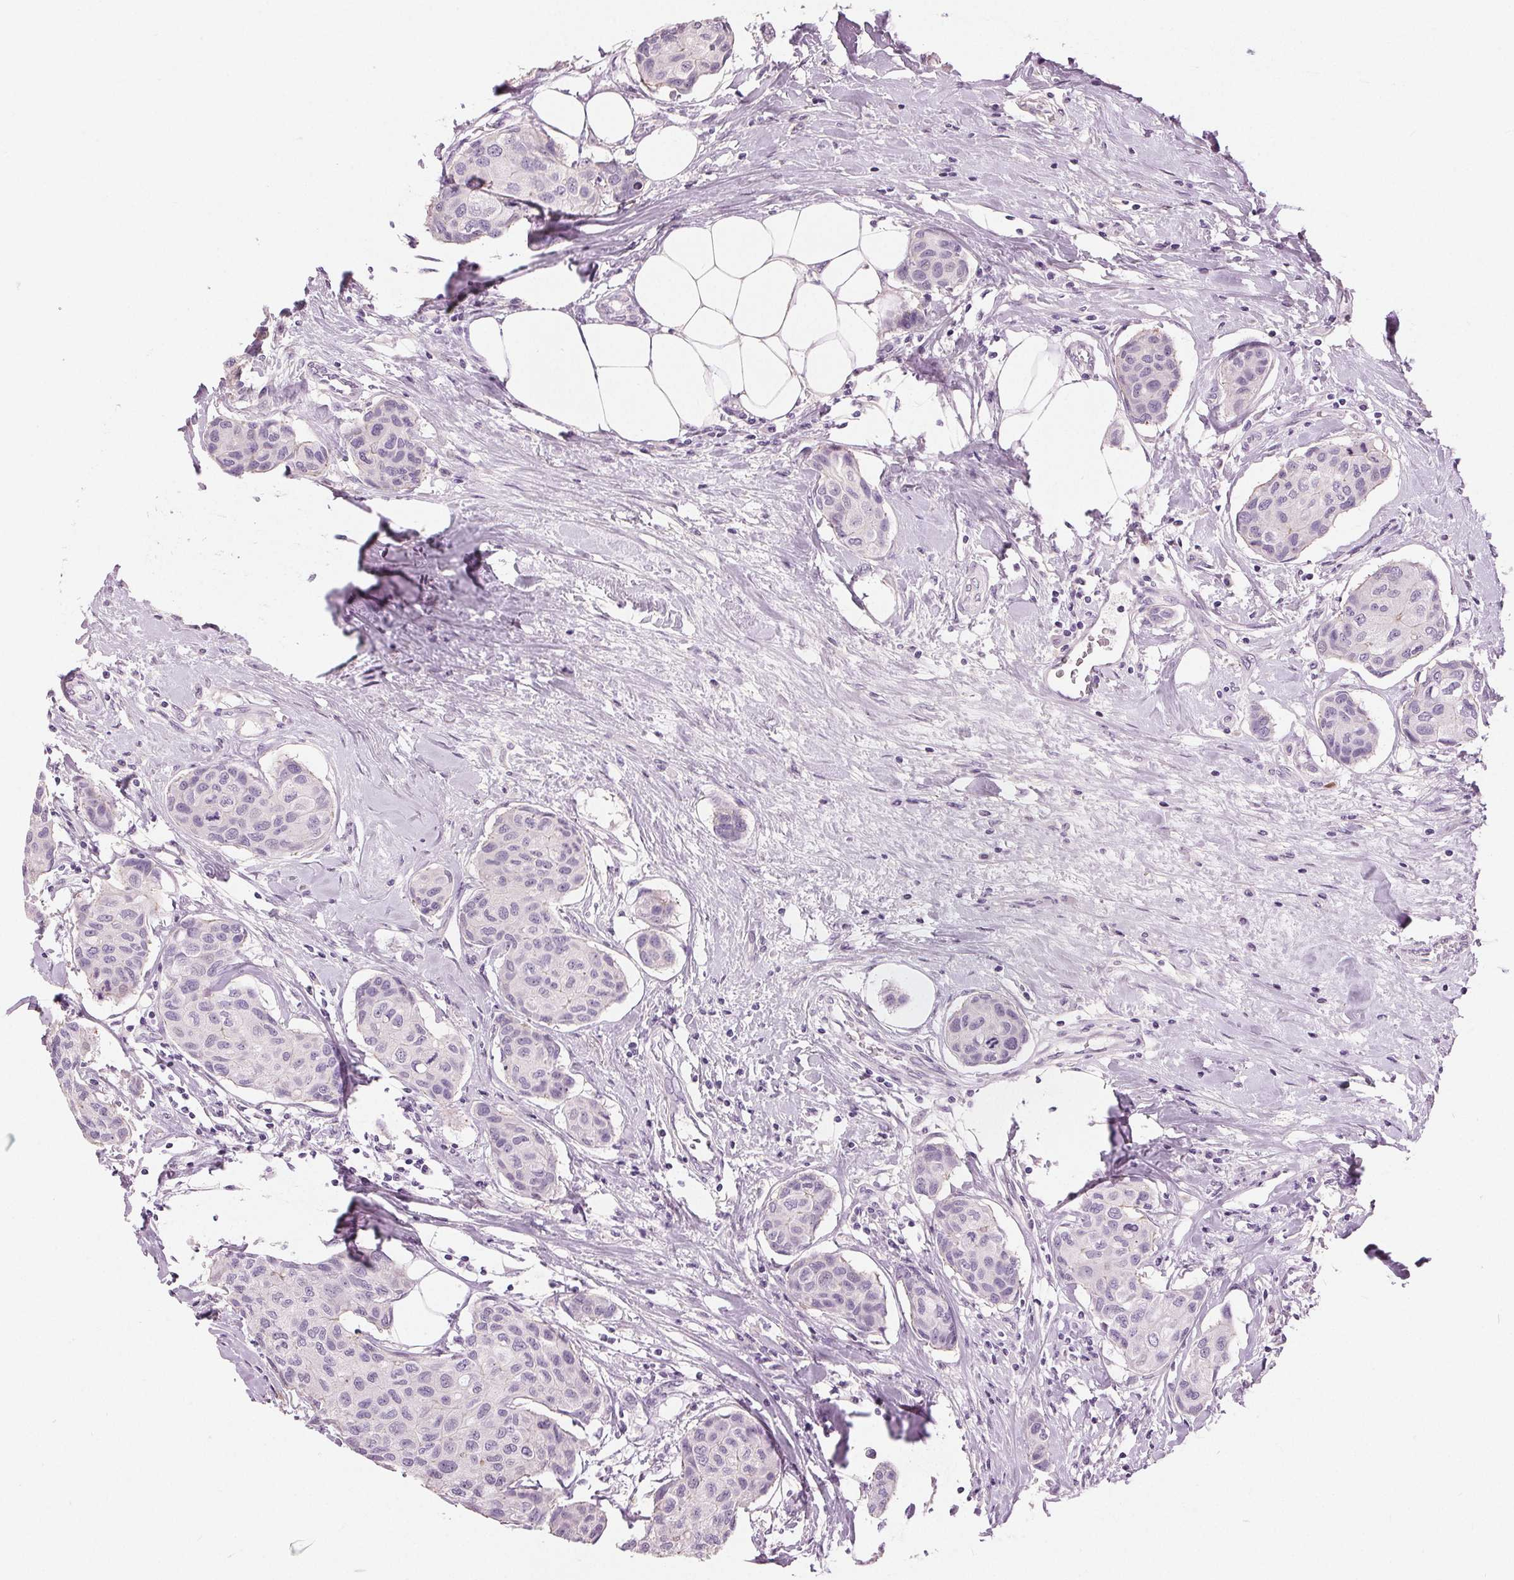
{"staining": {"intensity": "negative", "quantity": "none", "location": "none"}, "tissue": "breast cancer", "cell_type": "Tumor cells", "image_type": "cancer", "snomed": [{"axis": "morphology", "description": "Duct carcinoma"}, {"axis": "topography", "description": "Breast"}], "caption": "Immunohistochemistry (IHC) image of neoplastic tissue: intraductal carcinoma (breast) stained with DAB reveals no significant protein staining in tumor cells.", "gene": "MISP", "patient": {"sex": "female", "age": 80}}